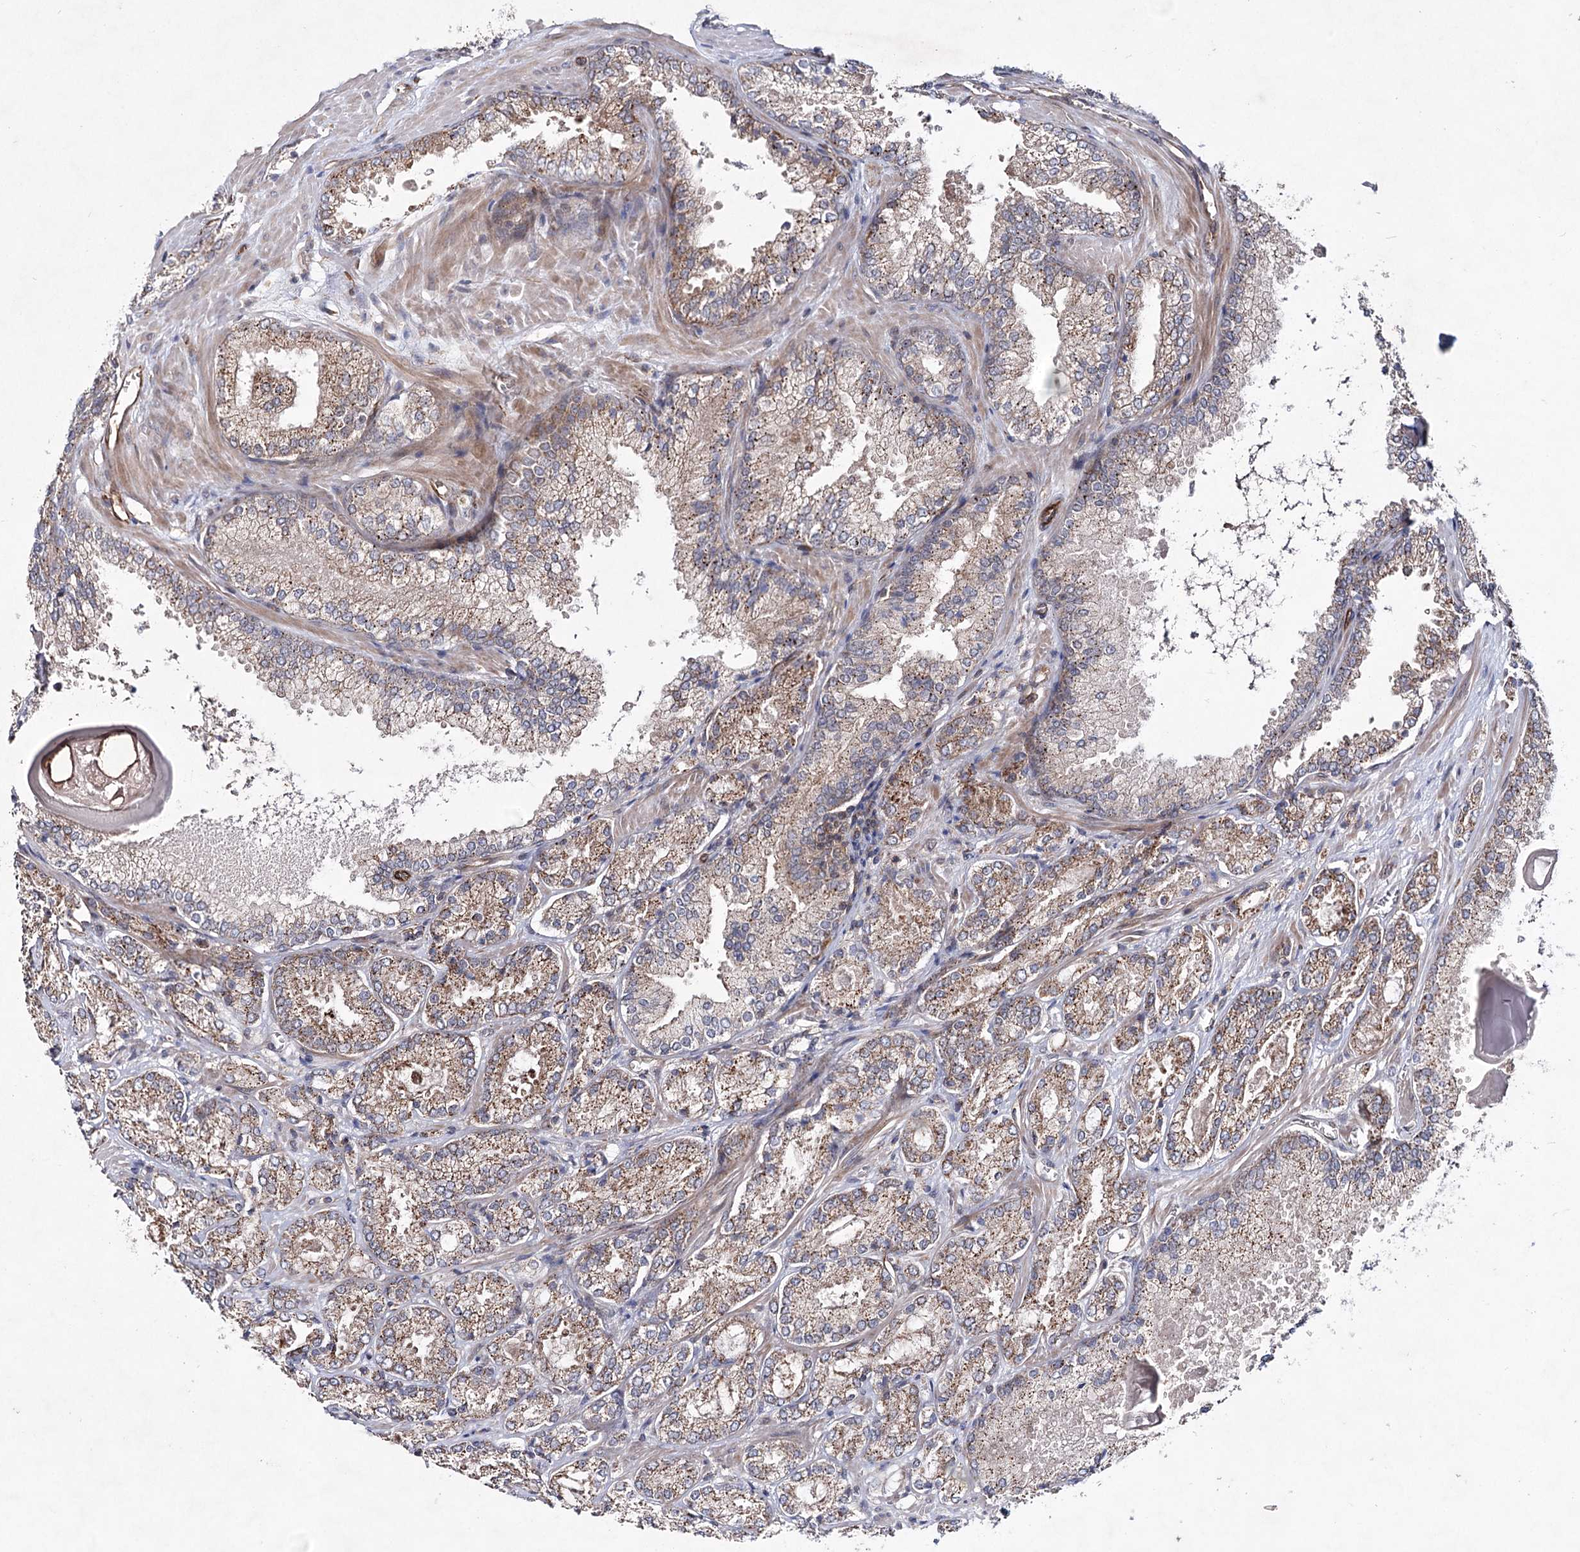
{"staining": {"intensity": "weak", "quantity": ">75%", "location": "cytoplasmic/membranous"}, "tissue": "prostate cancer", "cell_type": "Tumor cells", "image_type": "cancer", "snomed": [{"axis": "morphology", "description": "Adenocarcinoma, Low grade"}, {"axis": "topography", "description": "Prostate"}], "caption": "Immunohistochemistry (IHC) of prostate adenocarcinoma (low-grade) demonstrates low levels of weak cytoplasmic/membranous staining in approximately >75% of tumor cells.", "gene": "DPEP2", "patient": {"sex": "male", "age": 74}}